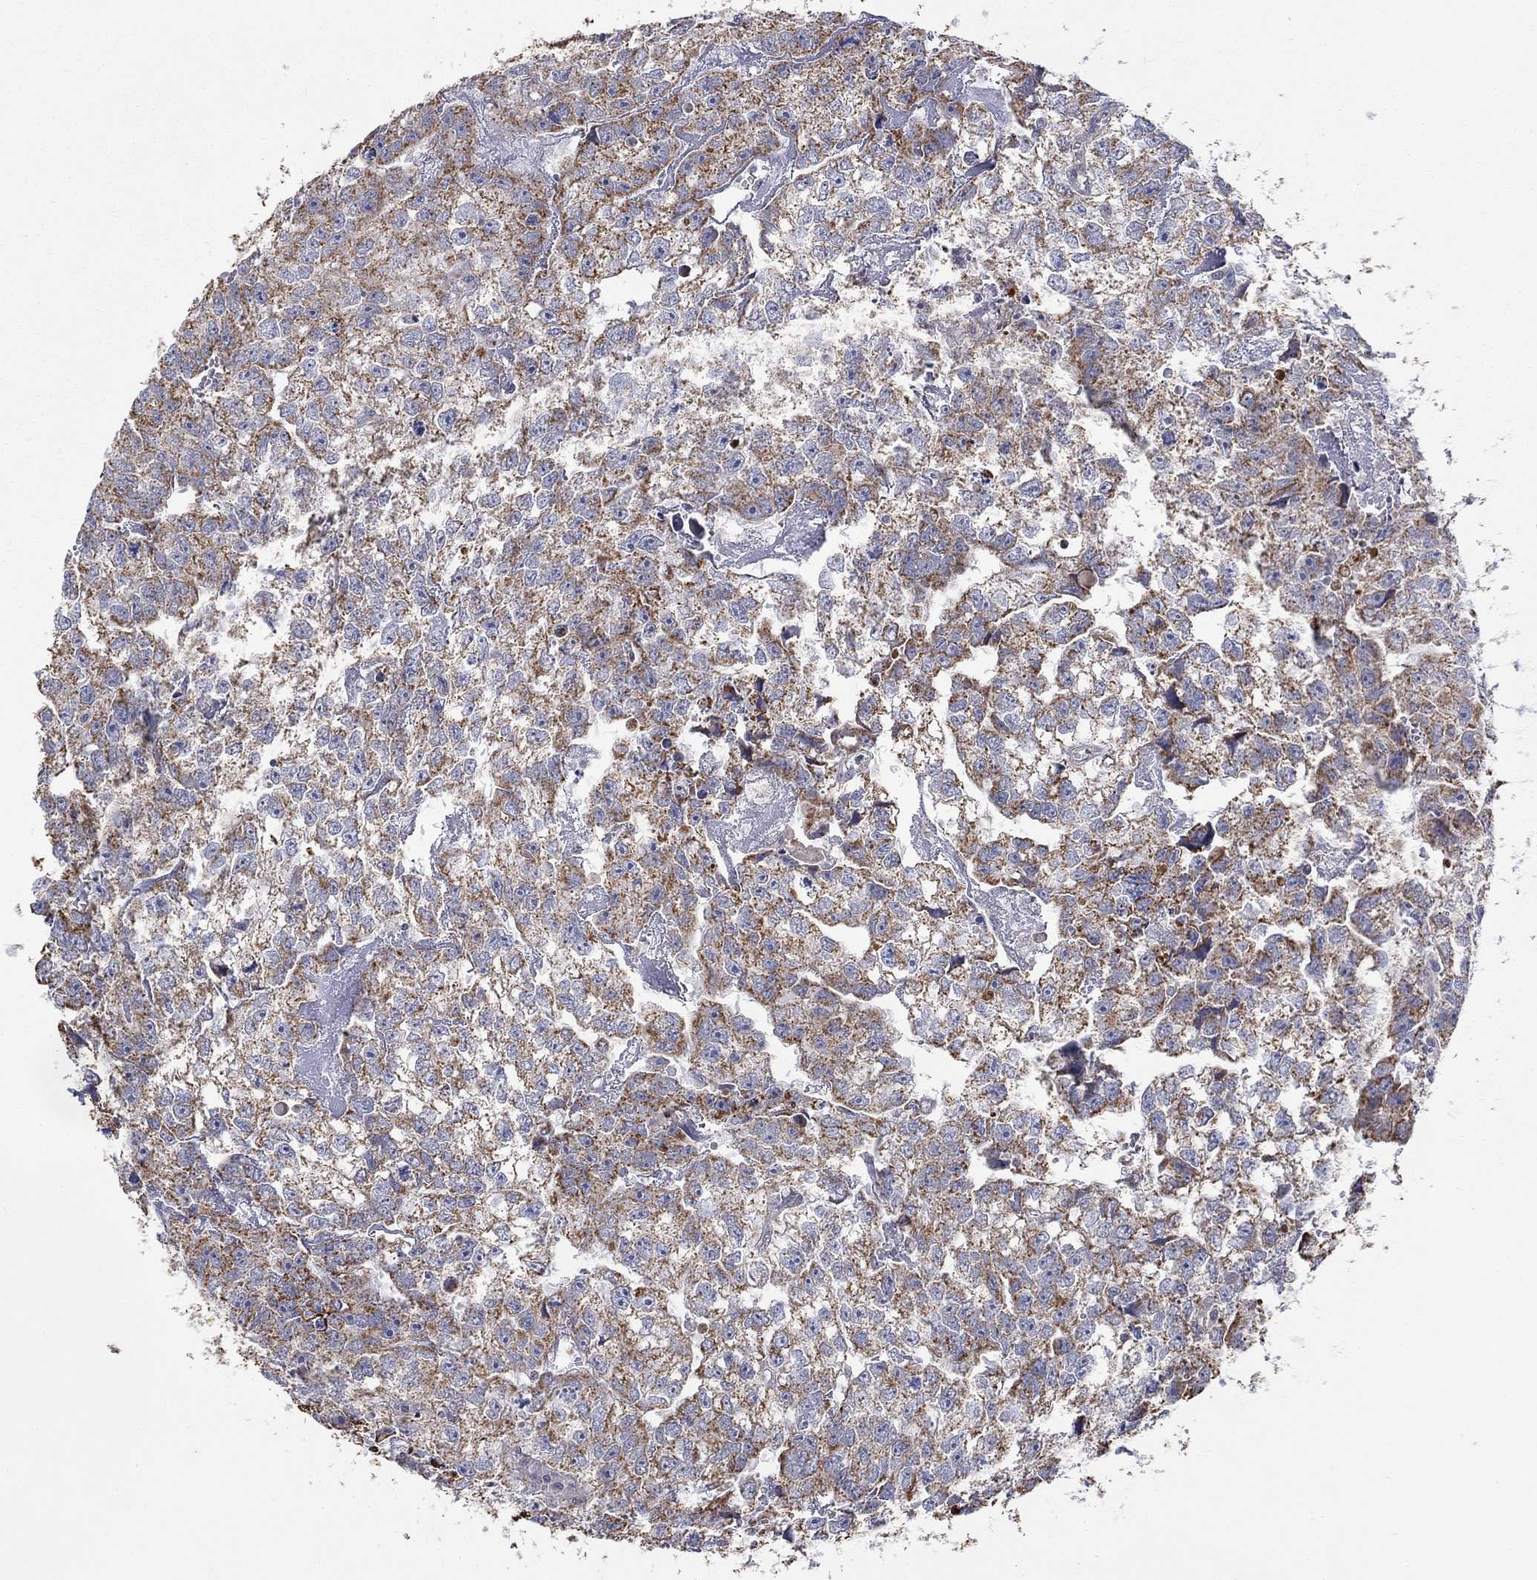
{"staining": {"intensity": "moderate", "quantity": ">75%", "location": "cytoplasmic/membranous"}, "tissue": "testis cancer", "cell_type": "Tumor cells", "image_type": "cancer", "snomed": [{"axis": "morphology", "description": "Carcinoma, Embryonal, NOS"}, {"axis": "morphology", "description": "Teratoma, malignant, NOS"}, {"axis": "topography", "description": "Testis"}], "caption": "Testis cancer was stained to show a protein in brown. There is medium levels of moderate cytoplasmic/membranous positivity in approximately >75% of tumor cells.", "gene": "HPS5", "patient": {"sex": "male", "age": 44}}